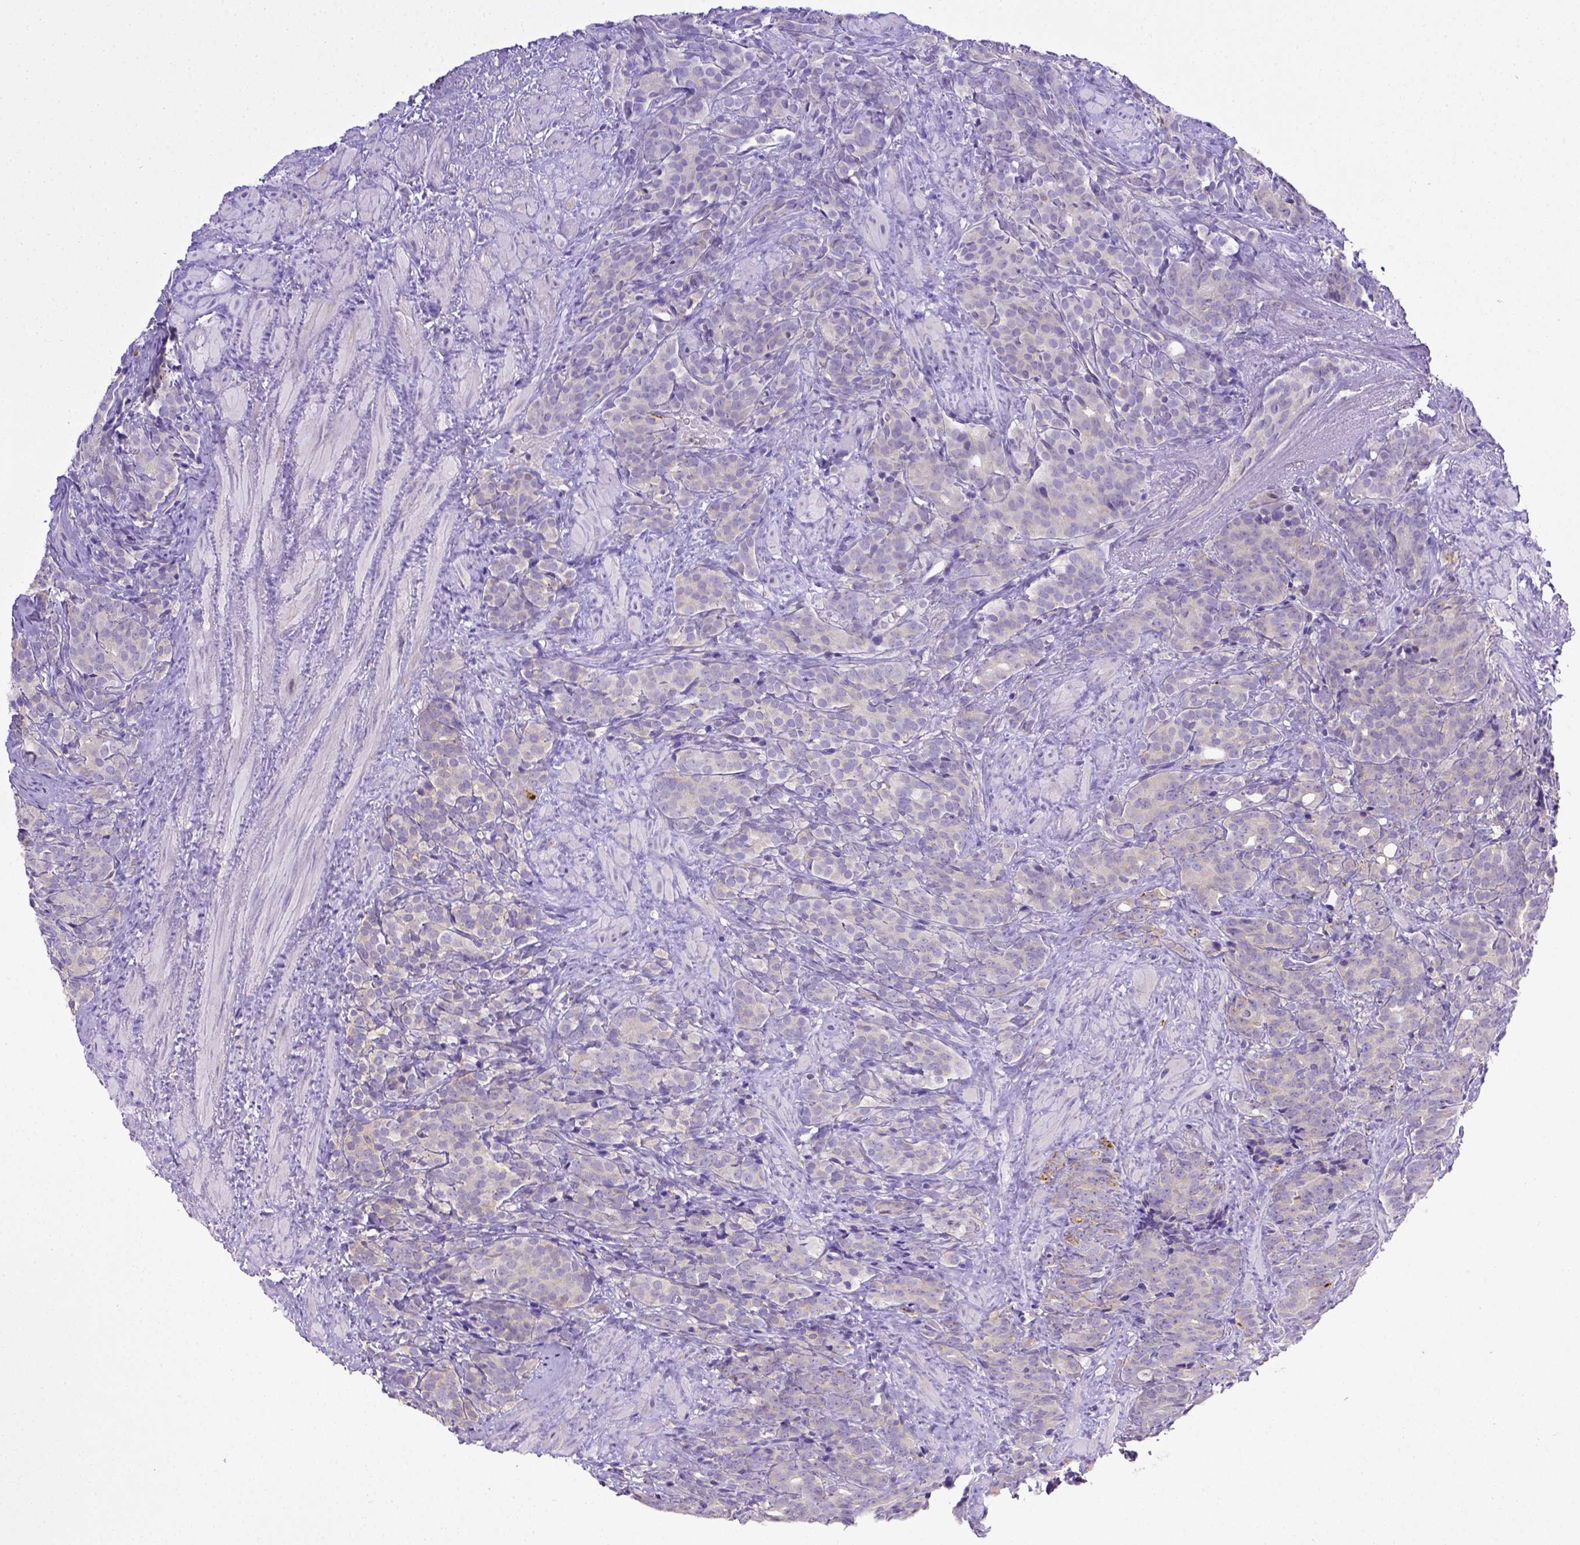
{"staining": {"intensity": "negative", "quantity": "none", "location": "none"}, "tissue": "prostate cancer", "cell_type": "Tumor cells", "image_type": "cancer", "snomed": [{"axis": "morphology", "description": "Adenocarcinoma, High grade"}, {"axis": "topography", "description": "Prostate"}], "caption": "This is an immunohistochemistry (IHC) image of prostate high-grade adenocarcinoma. There is no positivity in tumor cells.", "gene": "CD40", "patient": {"sex": "male", "age": 84}}